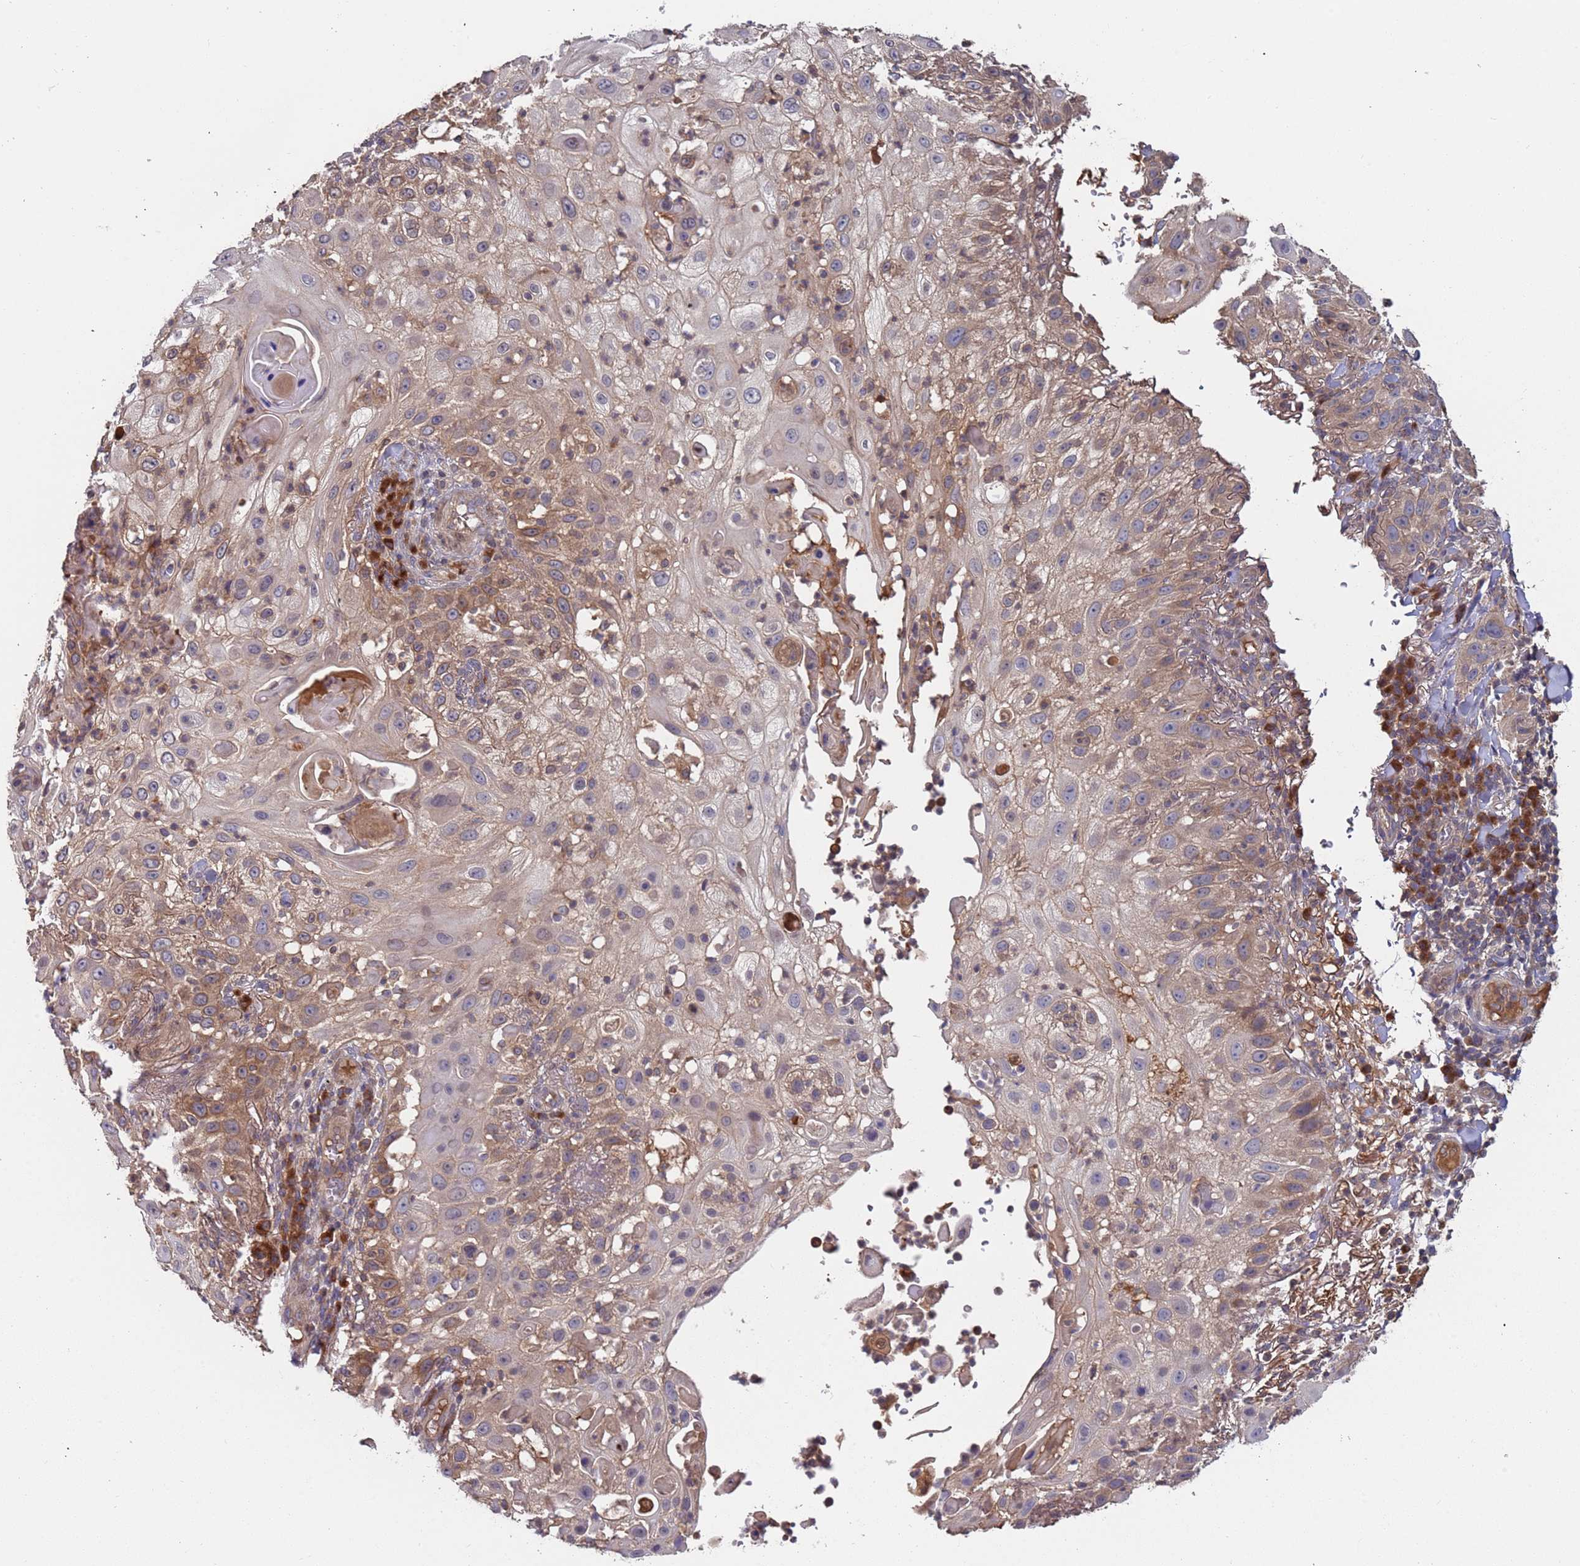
{"staining": {"intensity": "moderate", "quantity": "25%-75%", "location": "cytoplasmic/membranous"}, "tissue": "skin cancer", "cell_type": "Tumor cells", "image_type": "cancer", "snomed": [{"axis": "morphology", "description": "Squamous cell carcinoma, NOS"}, {"axis": "topography", "description": "Skin"}], "caption": "A medium amount of moderate cytoplasmic/membranous expression is present in approximately 25%-75% of tumor cells in skin squamous cell carcinoma tissue.", "gene": "OR5A2", "patient": {"sex": "female", "age": 44}}